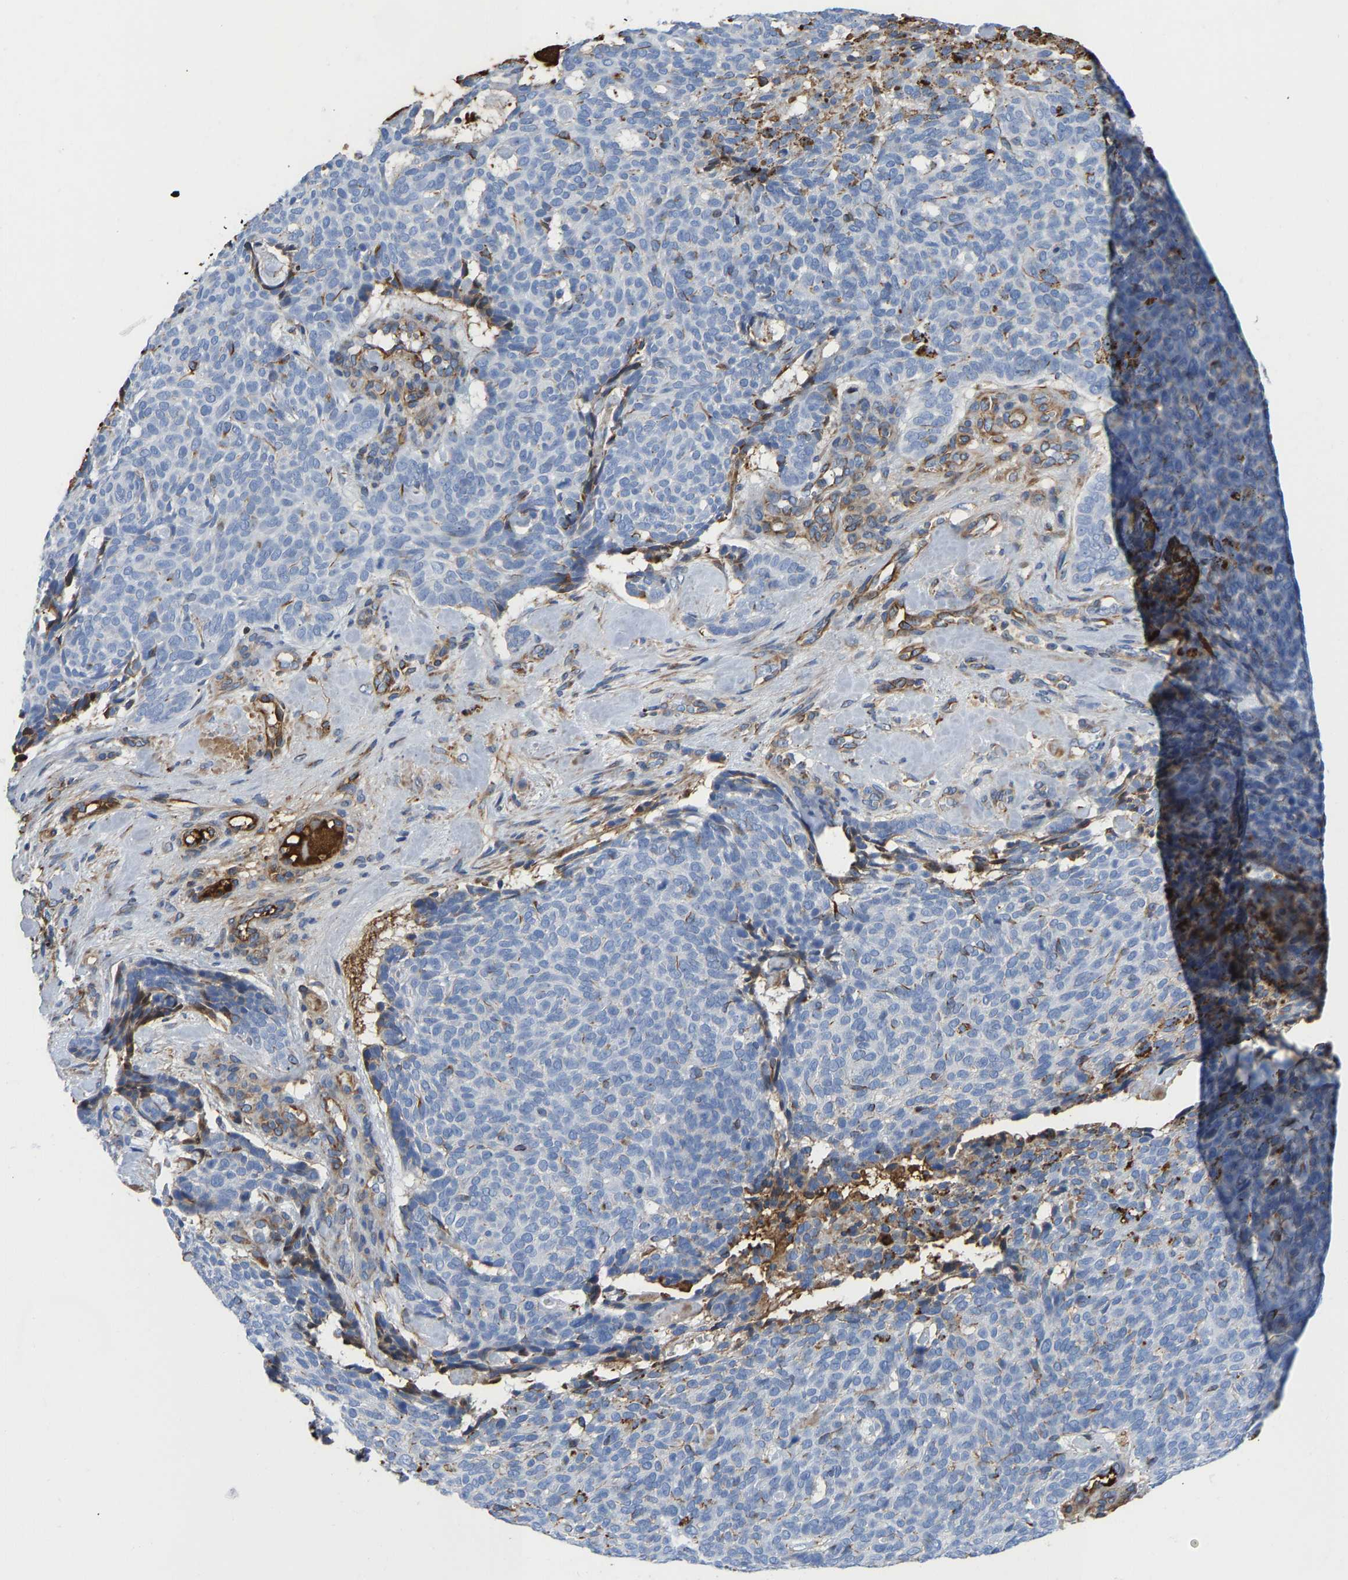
{"staining": {"intensity": "negative", "quantity": "none", "location": "none"}, "tissue": "skin cancer", "cell_type": "Tumor cells", "image_type": "cancer", "snomed": [{"axis": "morphology", "description": "Basal cell carcinoma"}, {"axis": "topography", "description": "Skin"}], "caption": "A micrograph of skin cancer stained for a protein reveals no brown staining in tumor cells.", "gene": "HSPG2", "patient": {"sex": "male", "age": 61}}